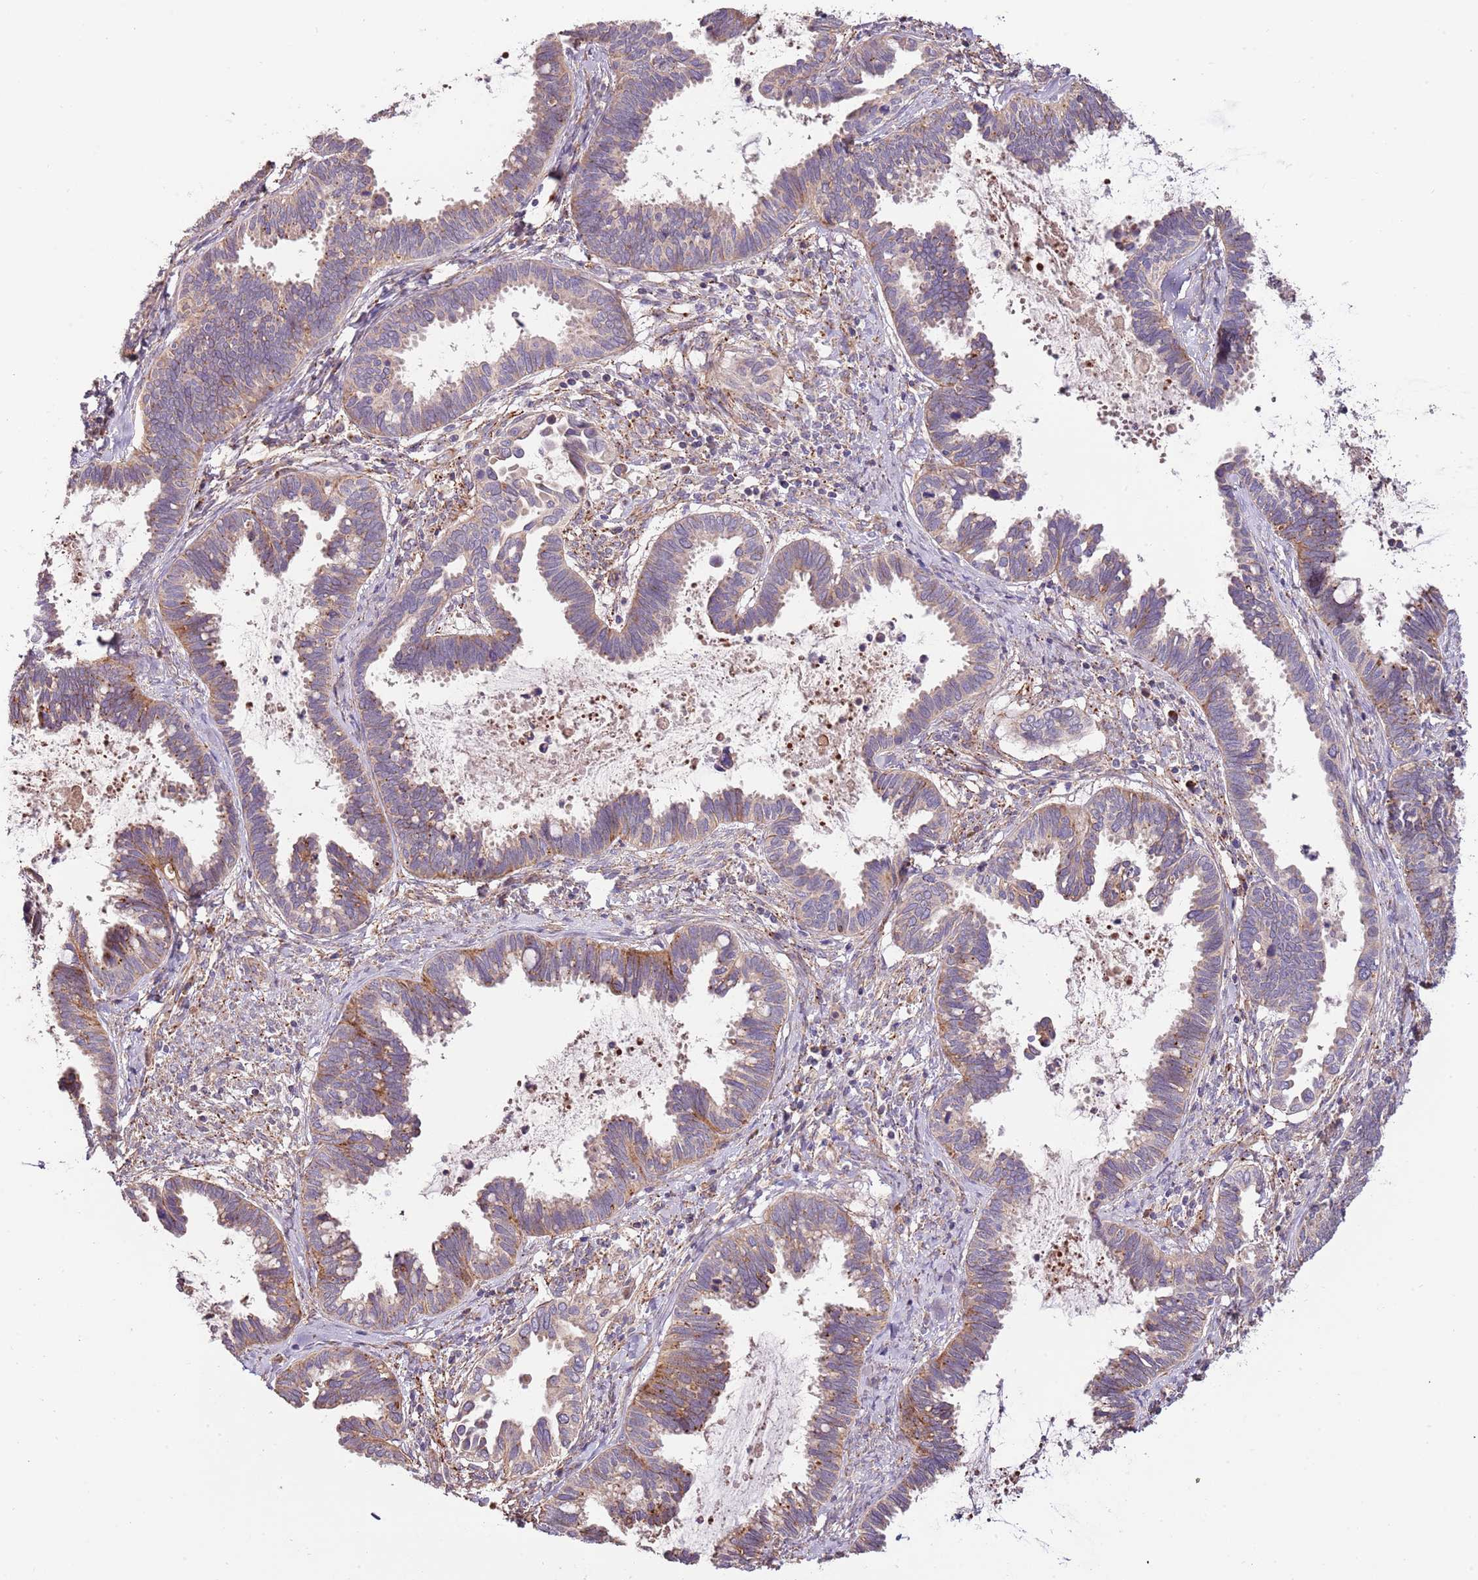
{"staining": {"intensity": "moderate", "quantity": "25%-75%", "location": "cytoplasmic/membranous"}, "tissue": "cervical cancer", "cell_type": "Tumor cells", "image_type": "cancer", "snomed": [{"axis": "morphology", "description": "Adenocarcinoma, NOS"}, {"axis": "topography", "description": "Cervix"}], "caption": "Protein staining shows moderate cytoplasmic/membranous staining in about 25%-75% of tumor cells in cervical cancer (adenocarcinoma).", "gene": "DOCK6", "patient": {"sex": "female", "age": 37}}